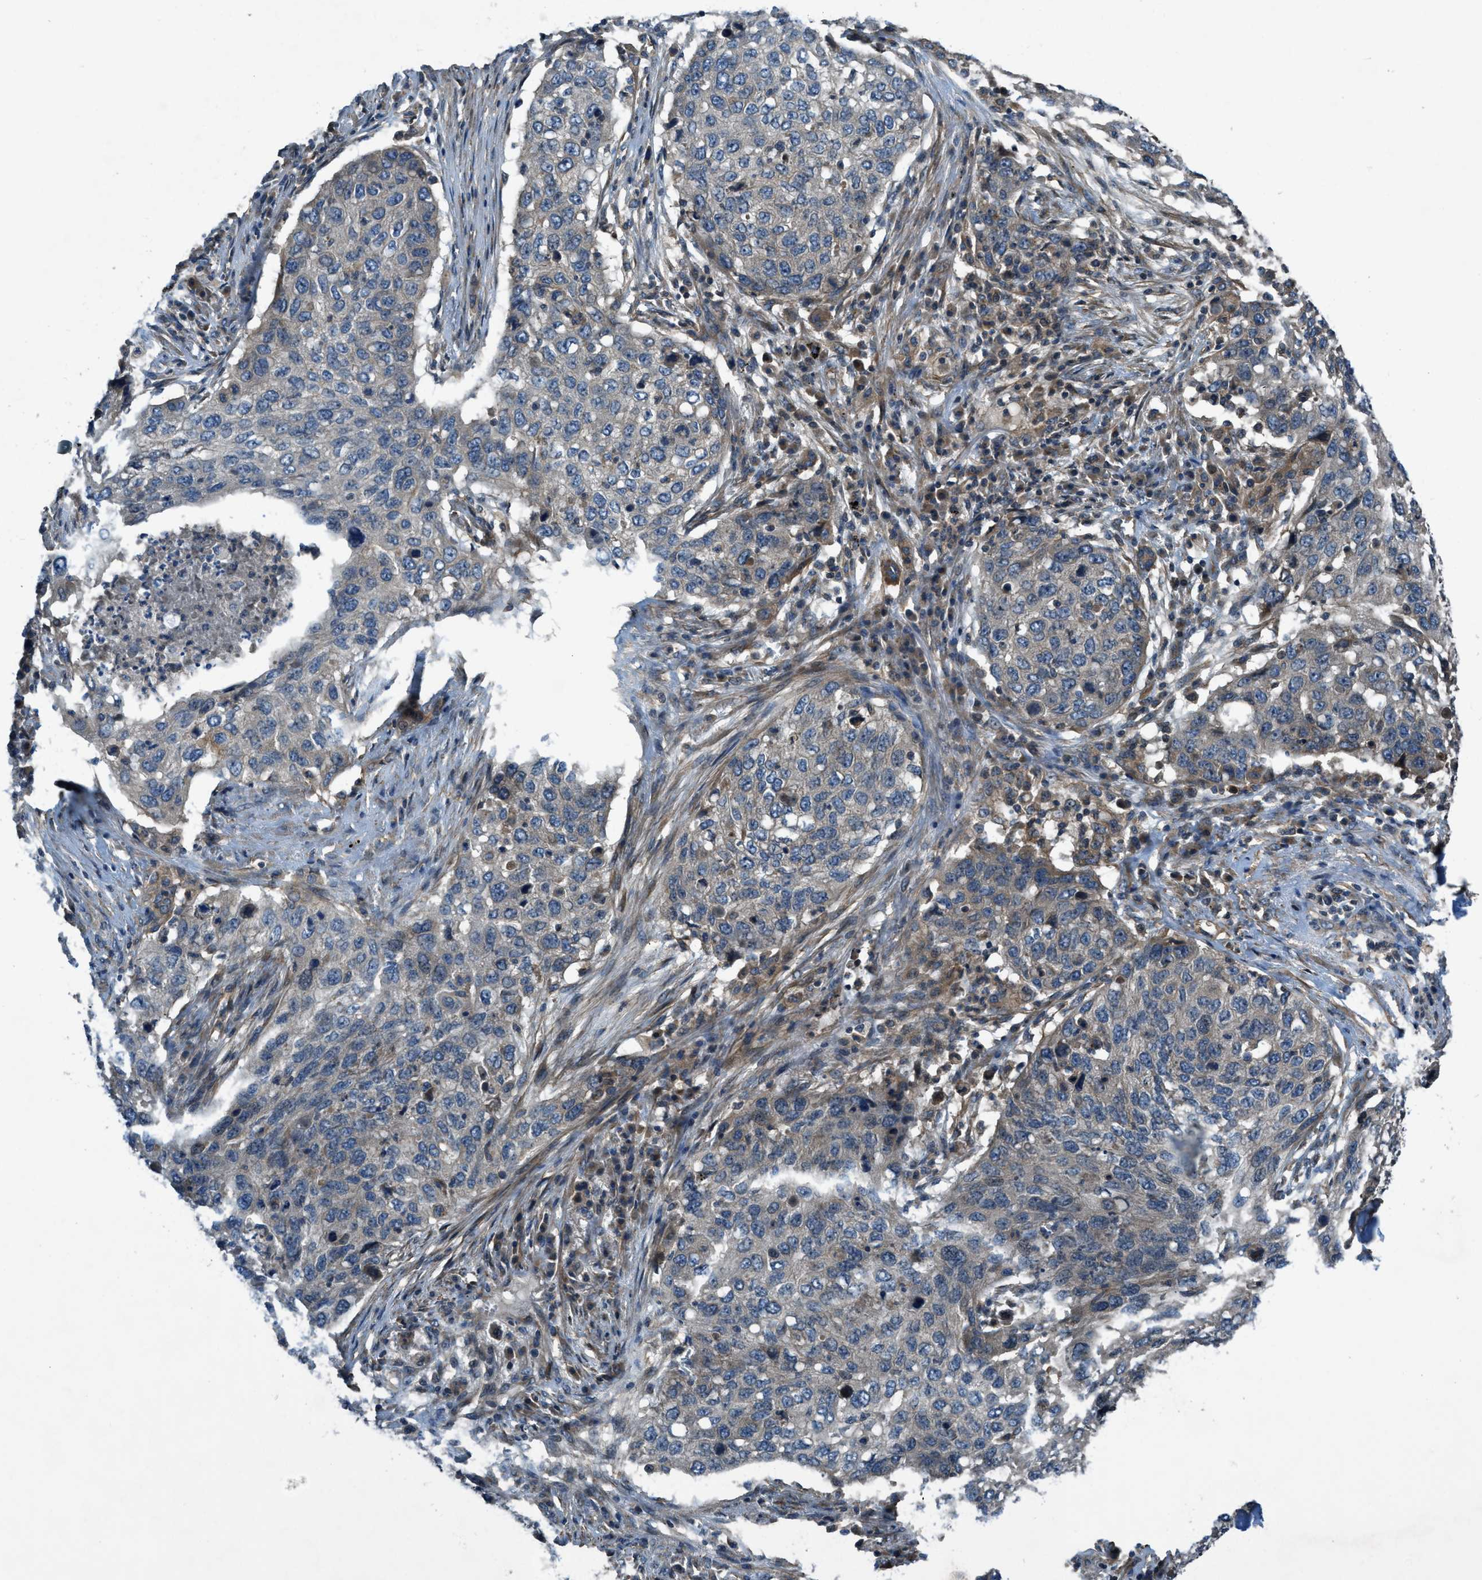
{"staining": {"intensity": "weak", "quantity": "<25%", "location": "cytoplasmic/membranous"}, "tissue": "lung cancer", "cell_type": "Tumor cells", "image_type": "cancer", "snomed": [{"axis": "morphology", "description": "Squamous cell carcinoma, NOS"}, {"axis": "topography", "description": "Lung"}], "caption": "Image shows no protein positivity in tumor cells of lung cancer tissue. (Stains: DAB (3,3'-diaminobenzidine) immunohistochemistry (IHC) with hematoxylin counter stain, Microscopy: brightfield microscopy at high magnification).", "gene": "VEZT", "patient": {"sex": "female", "age": 63}}